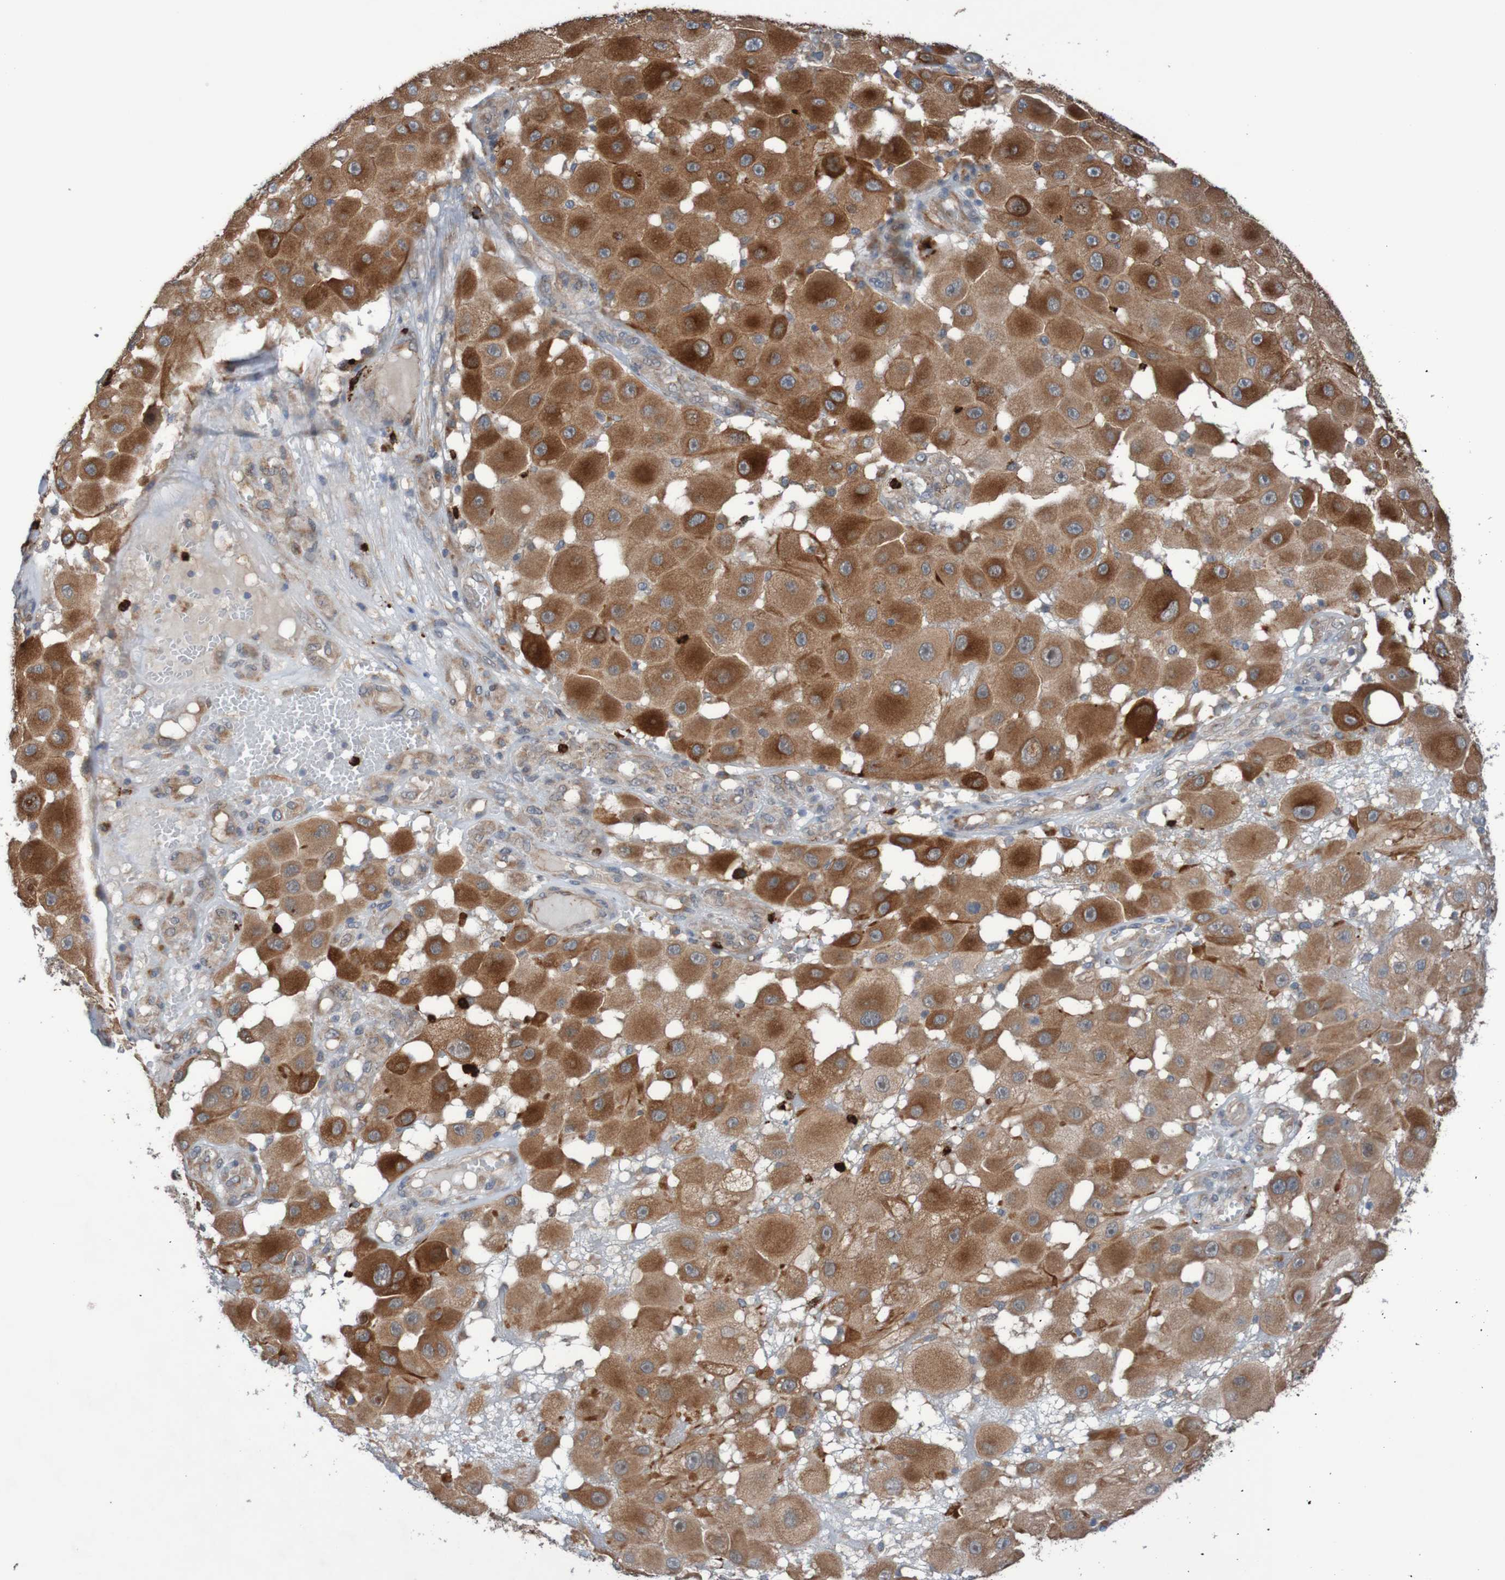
{"staining": {"intensity": "moderate", "quantity": ">75%", "location": "cytoplasmic/membranous"}, "tissue": "melanoma", "cell_type": "Tumor cells", "image_type": "cancer", "snomed": [{"axis": "morphology", "description": "Malignant melanoma, NOS"}, {"axis": "topography", "description": "Skin"}], "caption": "Malignant melanoma stained with immunohistochemistry (IHC) reveals moderate cytoplasmic/membranous positivity in approximately >75% of tumor cells.", "gene": "ST8SIA6", "patient": {"sex": "female", "age": 81}}